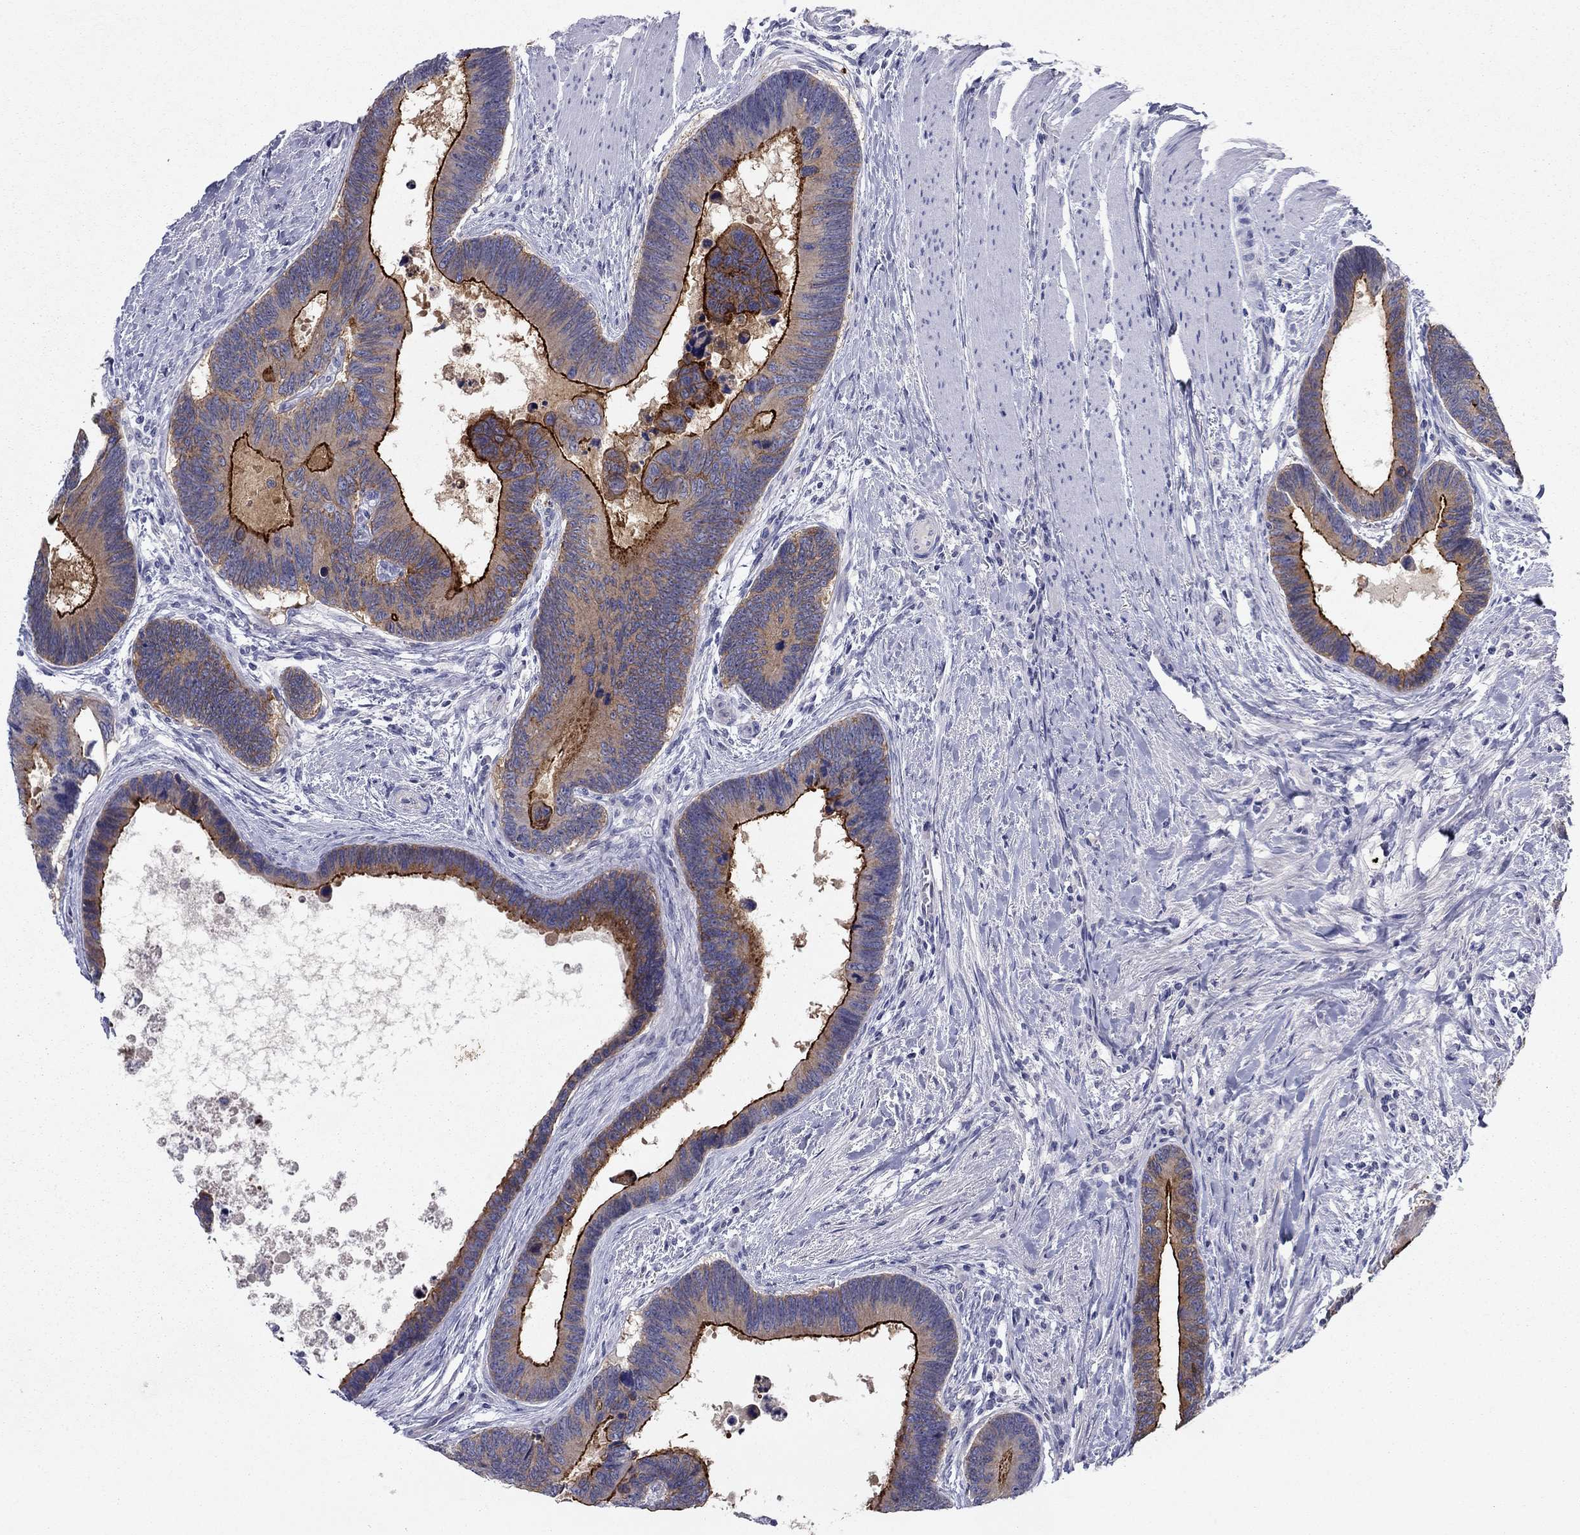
{"staining": {"intensity": "strong", "quantity": "25%-75%", "location": "cytoplasmic/membranous"}, "tissue": "colorectal cancer", "cell_type": "Tumor cells", "image_type": "cancer", "snomed": [{"axis": "morphology", "description": "Adenocarcinoma, NOS"}, {"axis": "topography", "description": "Colon"}], "caption": "Protein staining exhibits strong cytoplasmic/membranous expression in about 25%-75% of tumor cells in colorectal cancer. Nuclei are stained in blue.", "gene": "PLS1", "patient": {"sex": "female", "age": 77}}